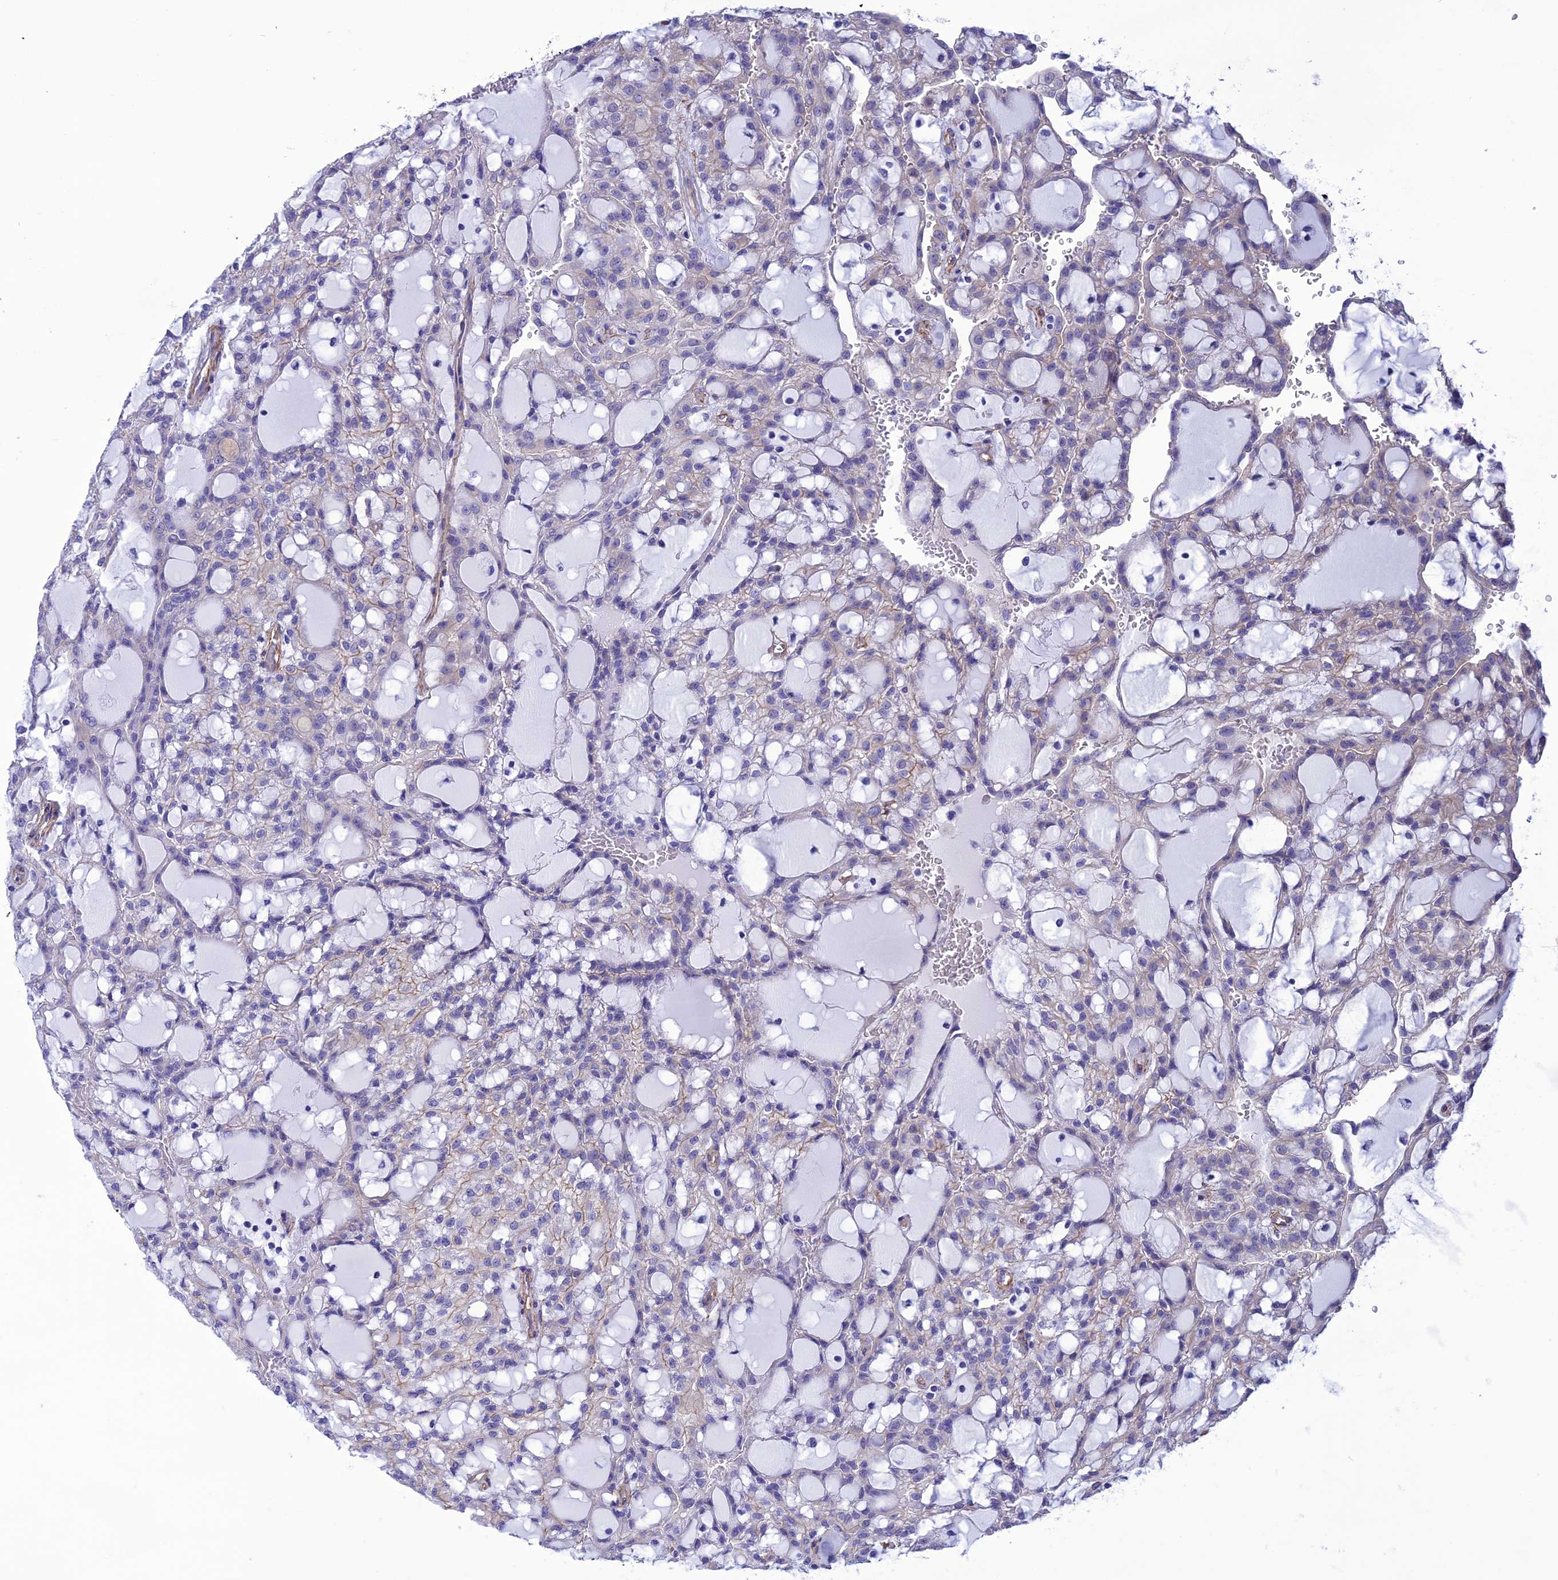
{"staining": {"intensity": "negative", "quantity": "none", "location": "none"}, "tissue": "renal cancer", "cell_type": "Tumor cells", "image_type": "cancer", "snomed": [{"axis": "morphology", "description": "Adenocarcinoma, NOS"}, {"axis": "topography", "description": "Kidney"}], "caption": "There is no significant expression in tumor cells of renal cancer.", "gene": "NKD1", "patient": {"sex": "male", "age": 63}}